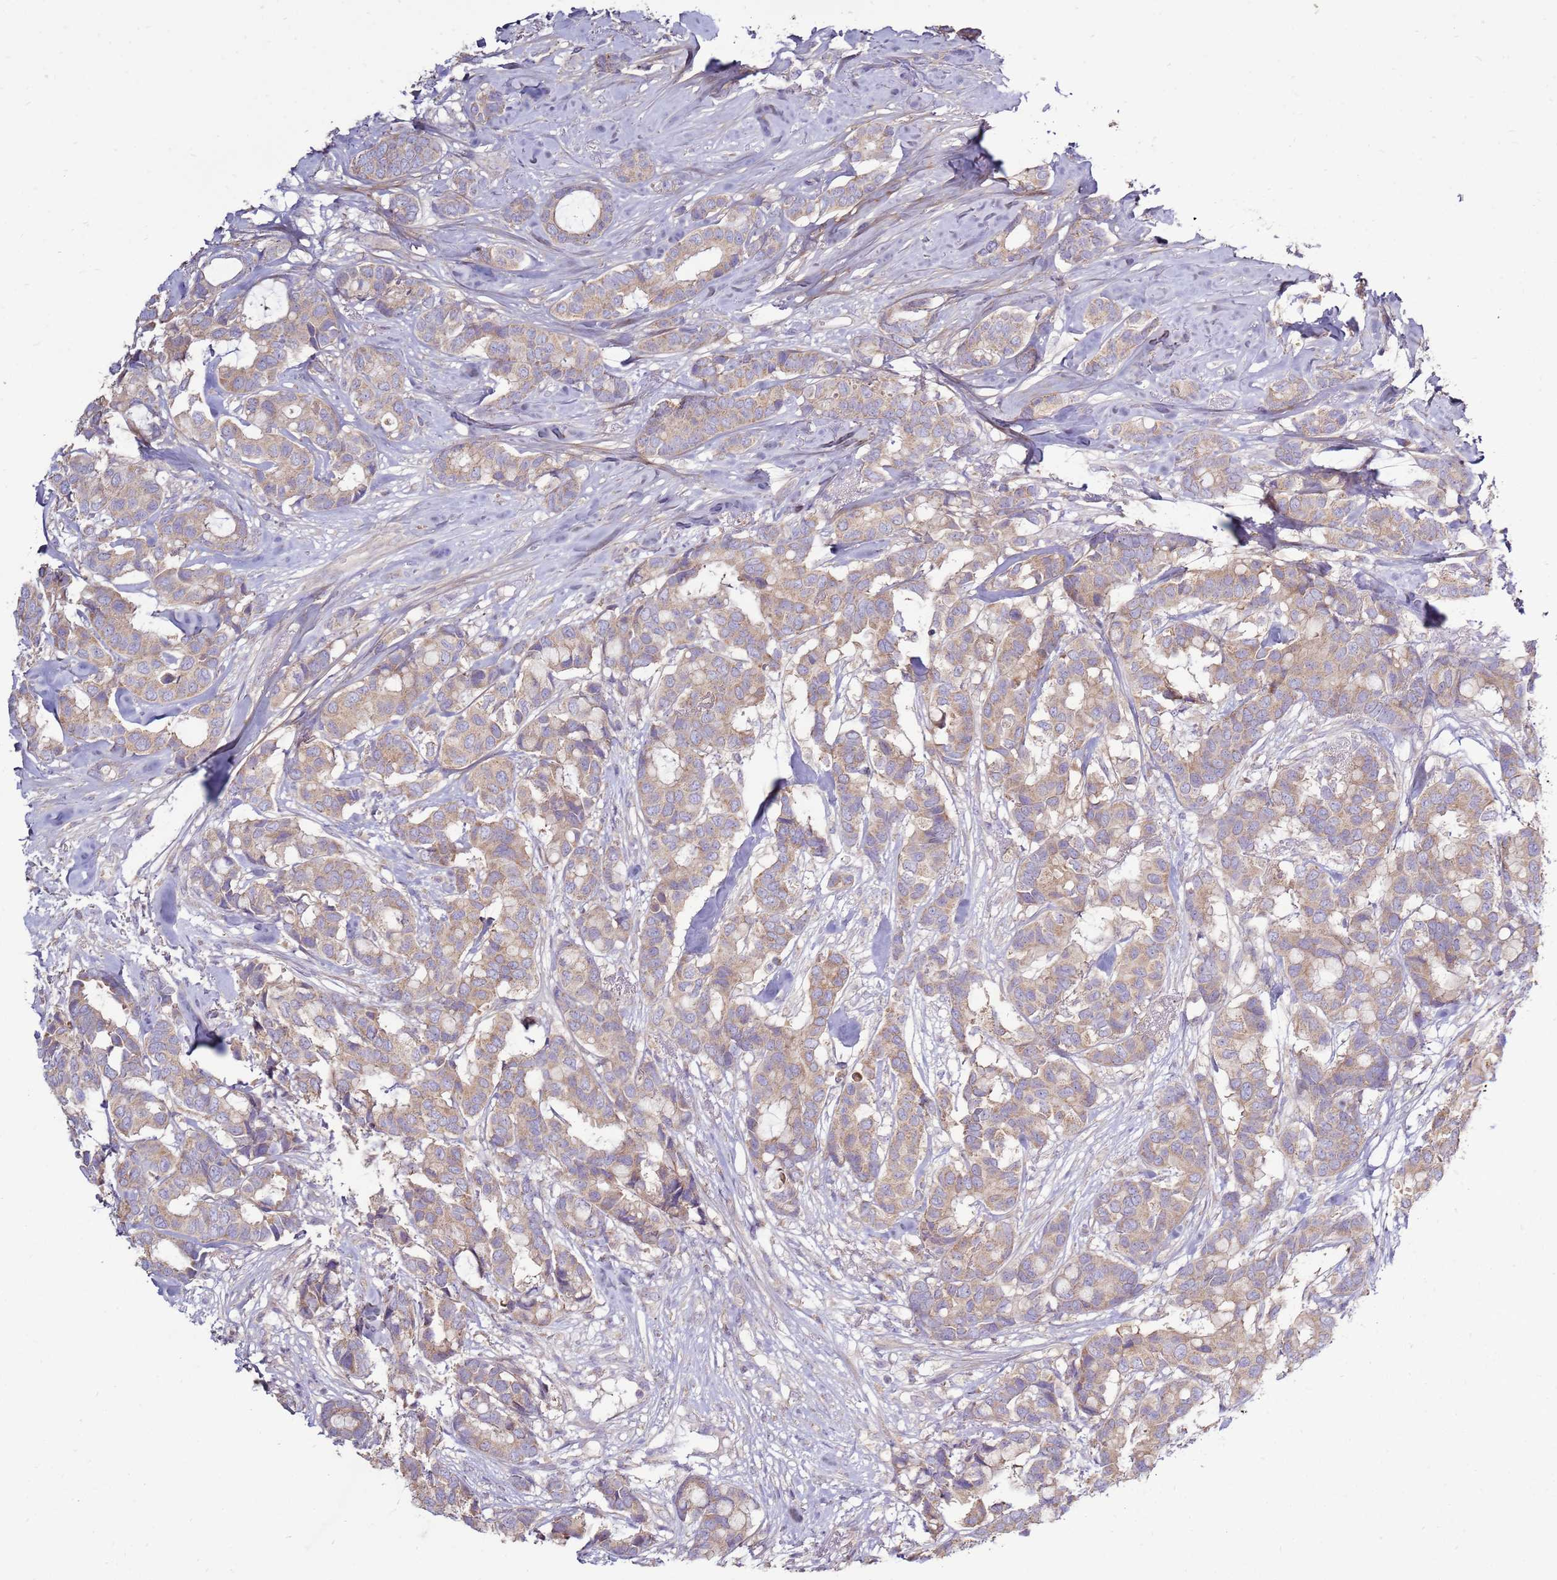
{"staining": {"intensity": "weak", "quantity": ">75%", "location": "cytoplasmic/membranous"}, "tissue": "breast cancer", "cell_type": "Tumor cells", "image_type": "cancer", "snomed": [{"axis": "morphology", "description": "Duct carcinoma"}, {"axis": "topography", "description": "Breast"}], "caption": "Brown immunohistochemical staining in human breast cancer (invasive ductal carcinoma) displays weak cytoplasmic/membranous staining in approximately >75% of tumor cells. Nuclei are stained in blue.", "gene": "TRAPPC4", "patient": {"sex": "female", "age": 87}}